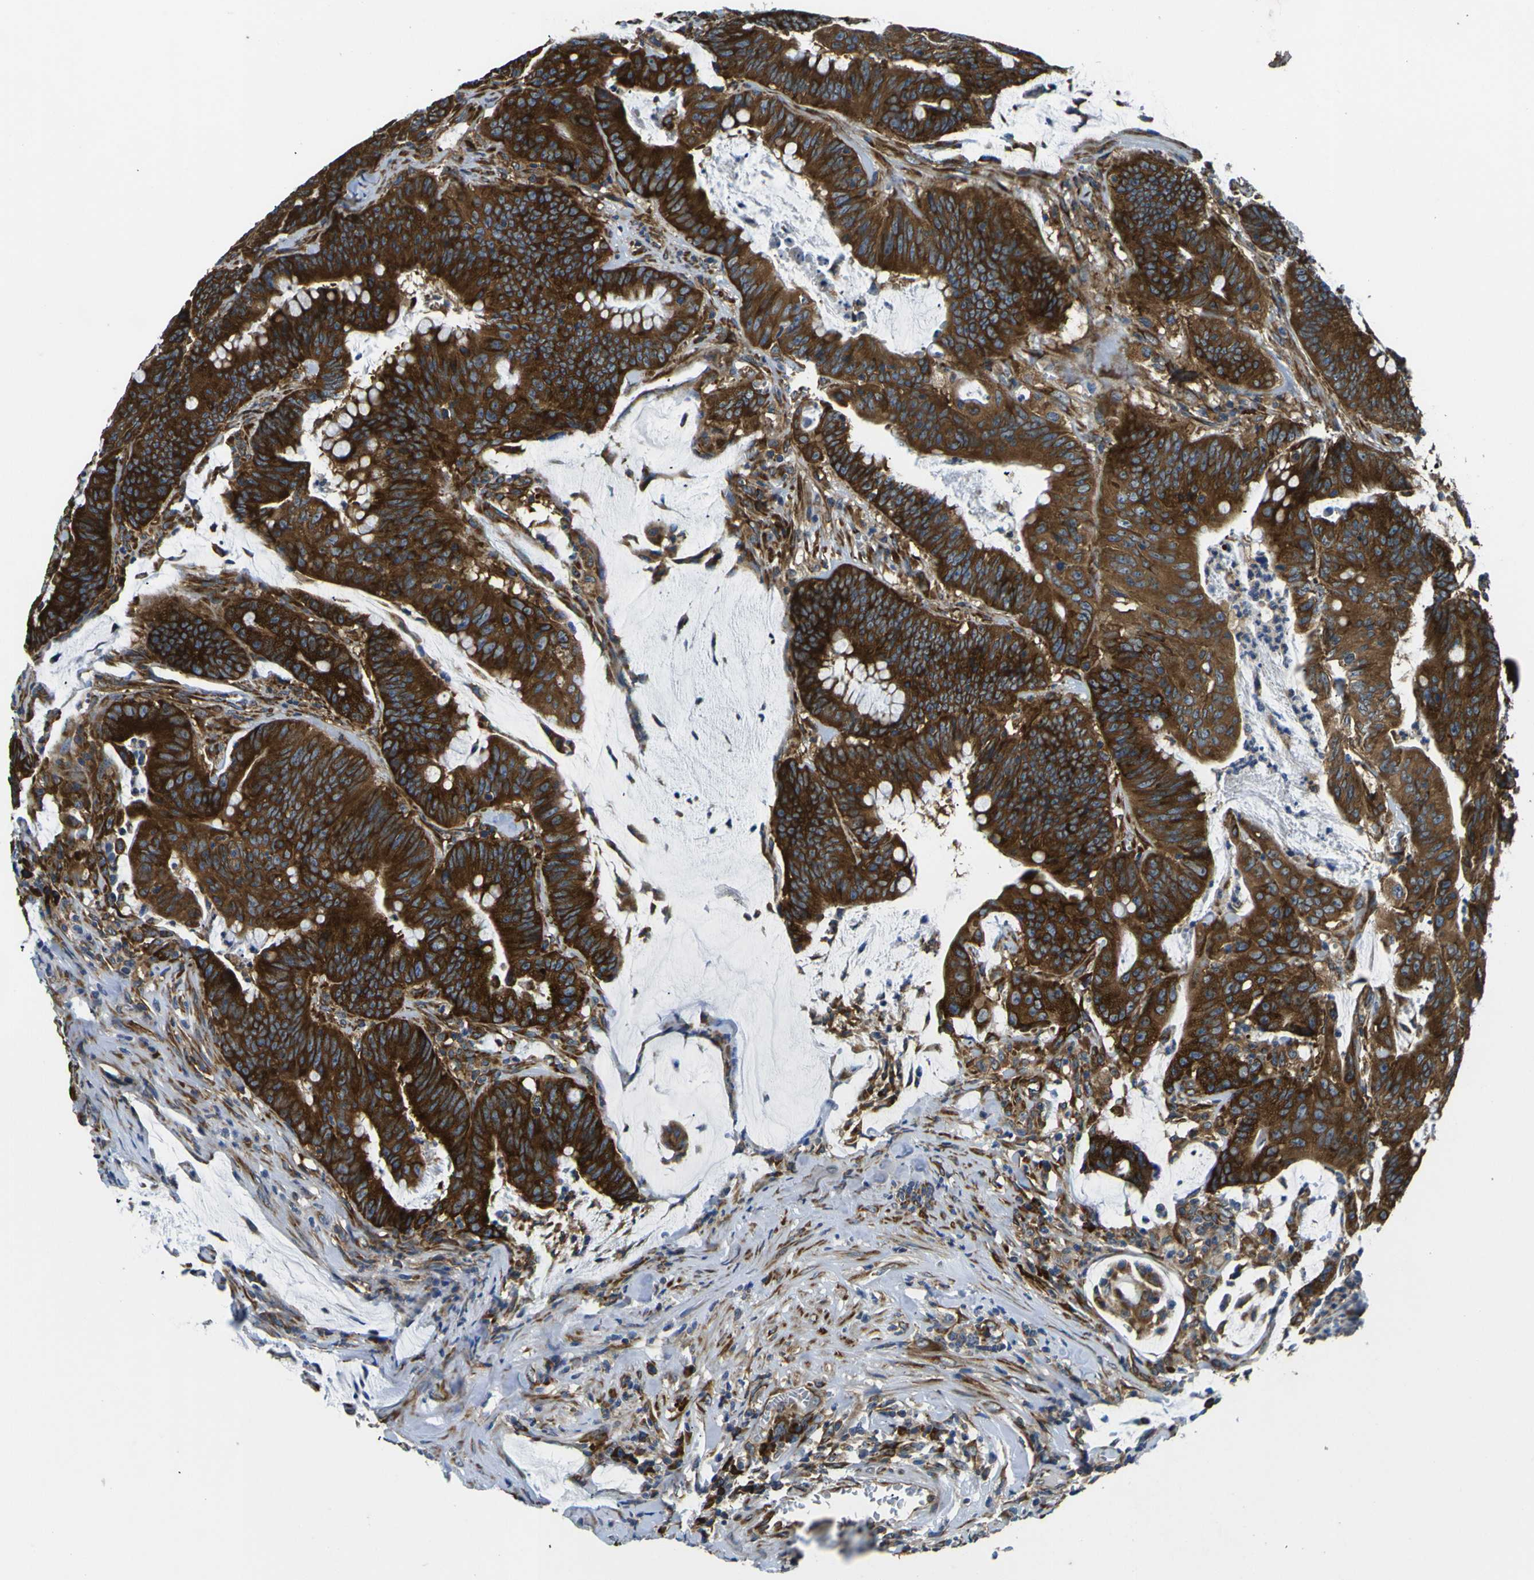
{"staining": {"intensity": "strong", "quantity": ">75%", "location": "cytoplasmic/membranous"}, "tissue": "colorectal cancer", "cell_type": "Tumor cells", "image_type": "cancer", "snomed": [{"axis": "morphology", "description": "Adenocarcinoma, NOS"}, {"axis": "topography", "description": "Colon"}], "caption": "Immunohistochemical staining of human colorectal adenocarcinoma reveals high levels of strong cytoplasmic/membranous positivity in about >75% of tumor cells. Ihc stains the protein of interest in brown and the nuclei are stained blue.", "gene": "RPSA", "patient": {"sex": "male", "age": 45}}